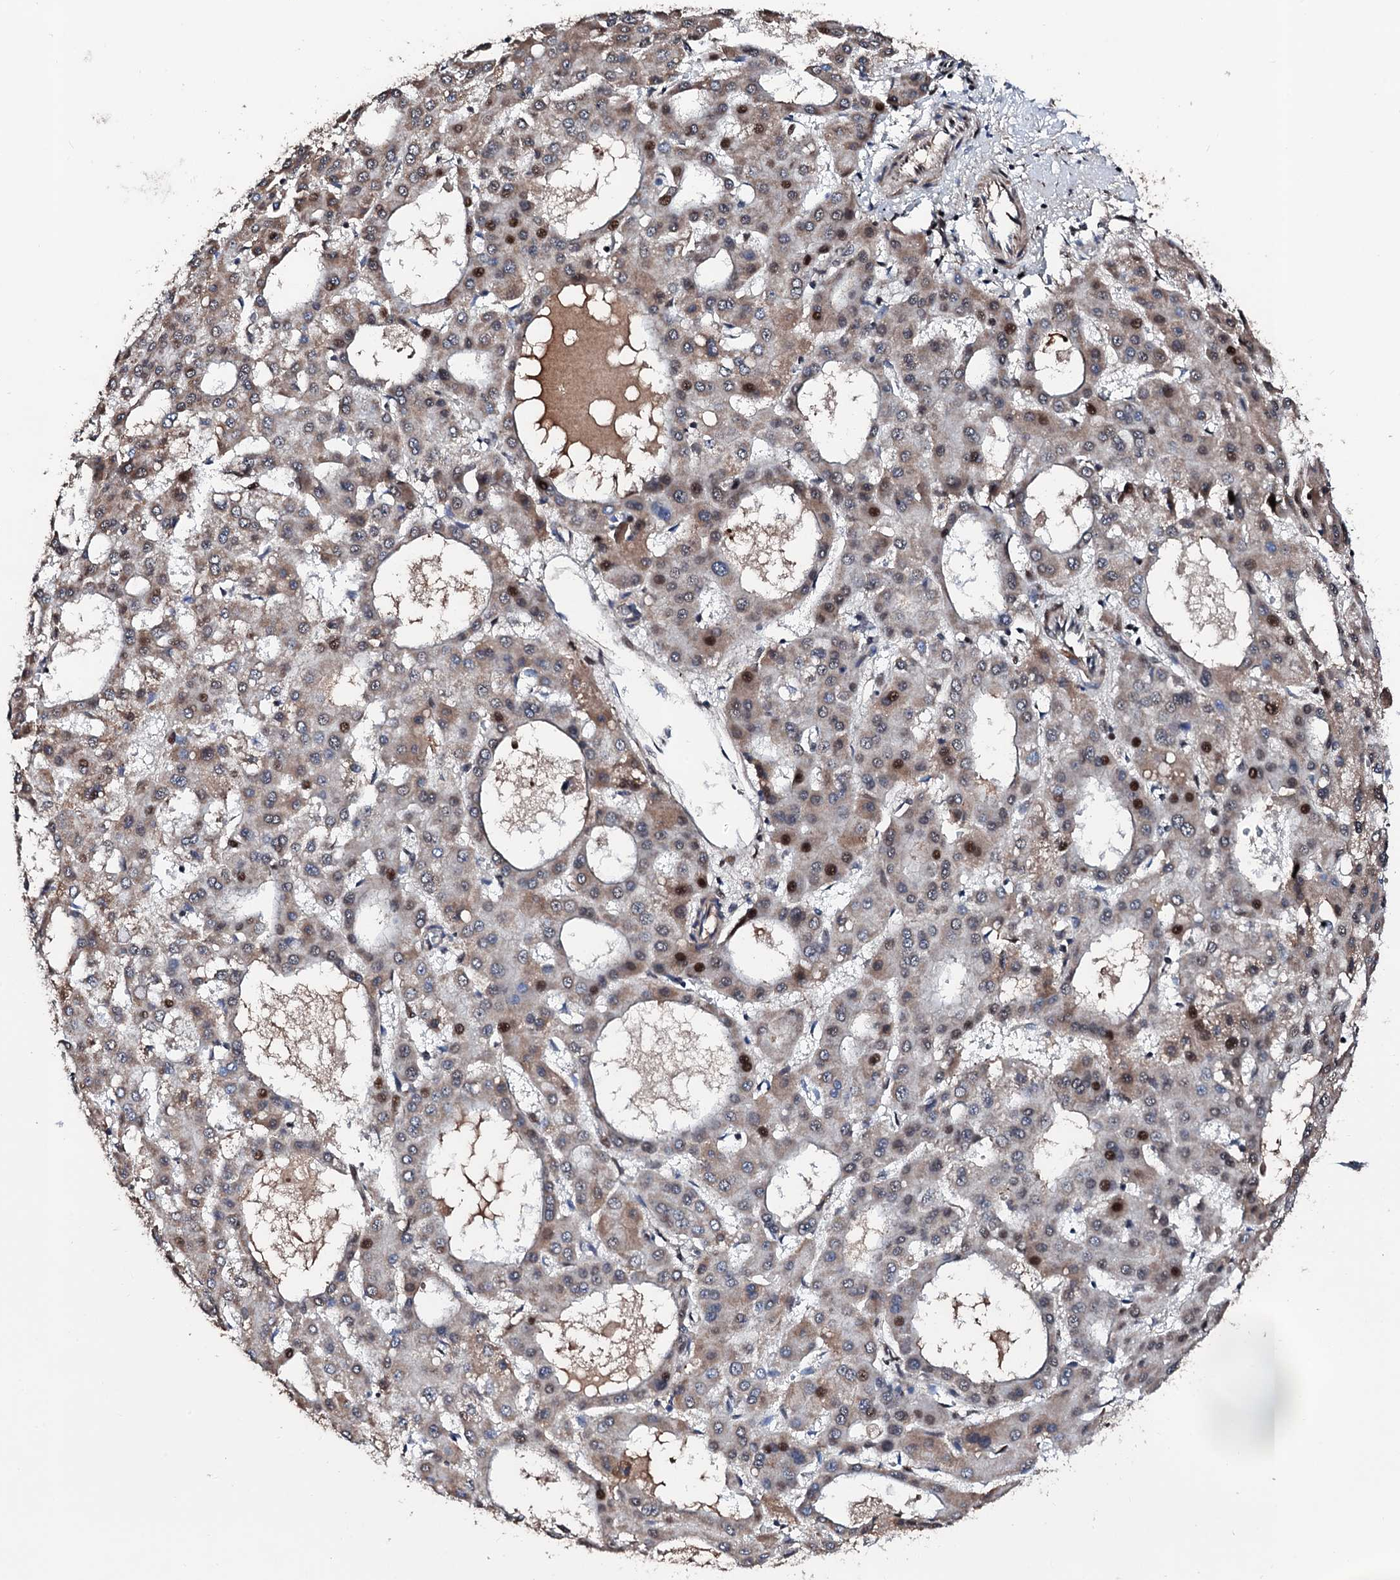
{"staining": {"intensity": "moderate", "quantity": "<25%", "location": "cytoplasmic/membranous,nuclear"}, "tissue": "liver cancer", "cell_type": "Tumor cells", "image_type": "cancer", "snomed": [{"axis": "morphology", "description": "Carcinoma, Hepatocellular, NOS"}, {"axis": "topography", "description": "Liver"}], "caption": "A brown stain shows moderate cytoplasmic/membranous and nuclear positivity of a protein in liver cancer tumor cells.", "gene": "KIF18A", "patient": {"sex": "male", "age": 47}}